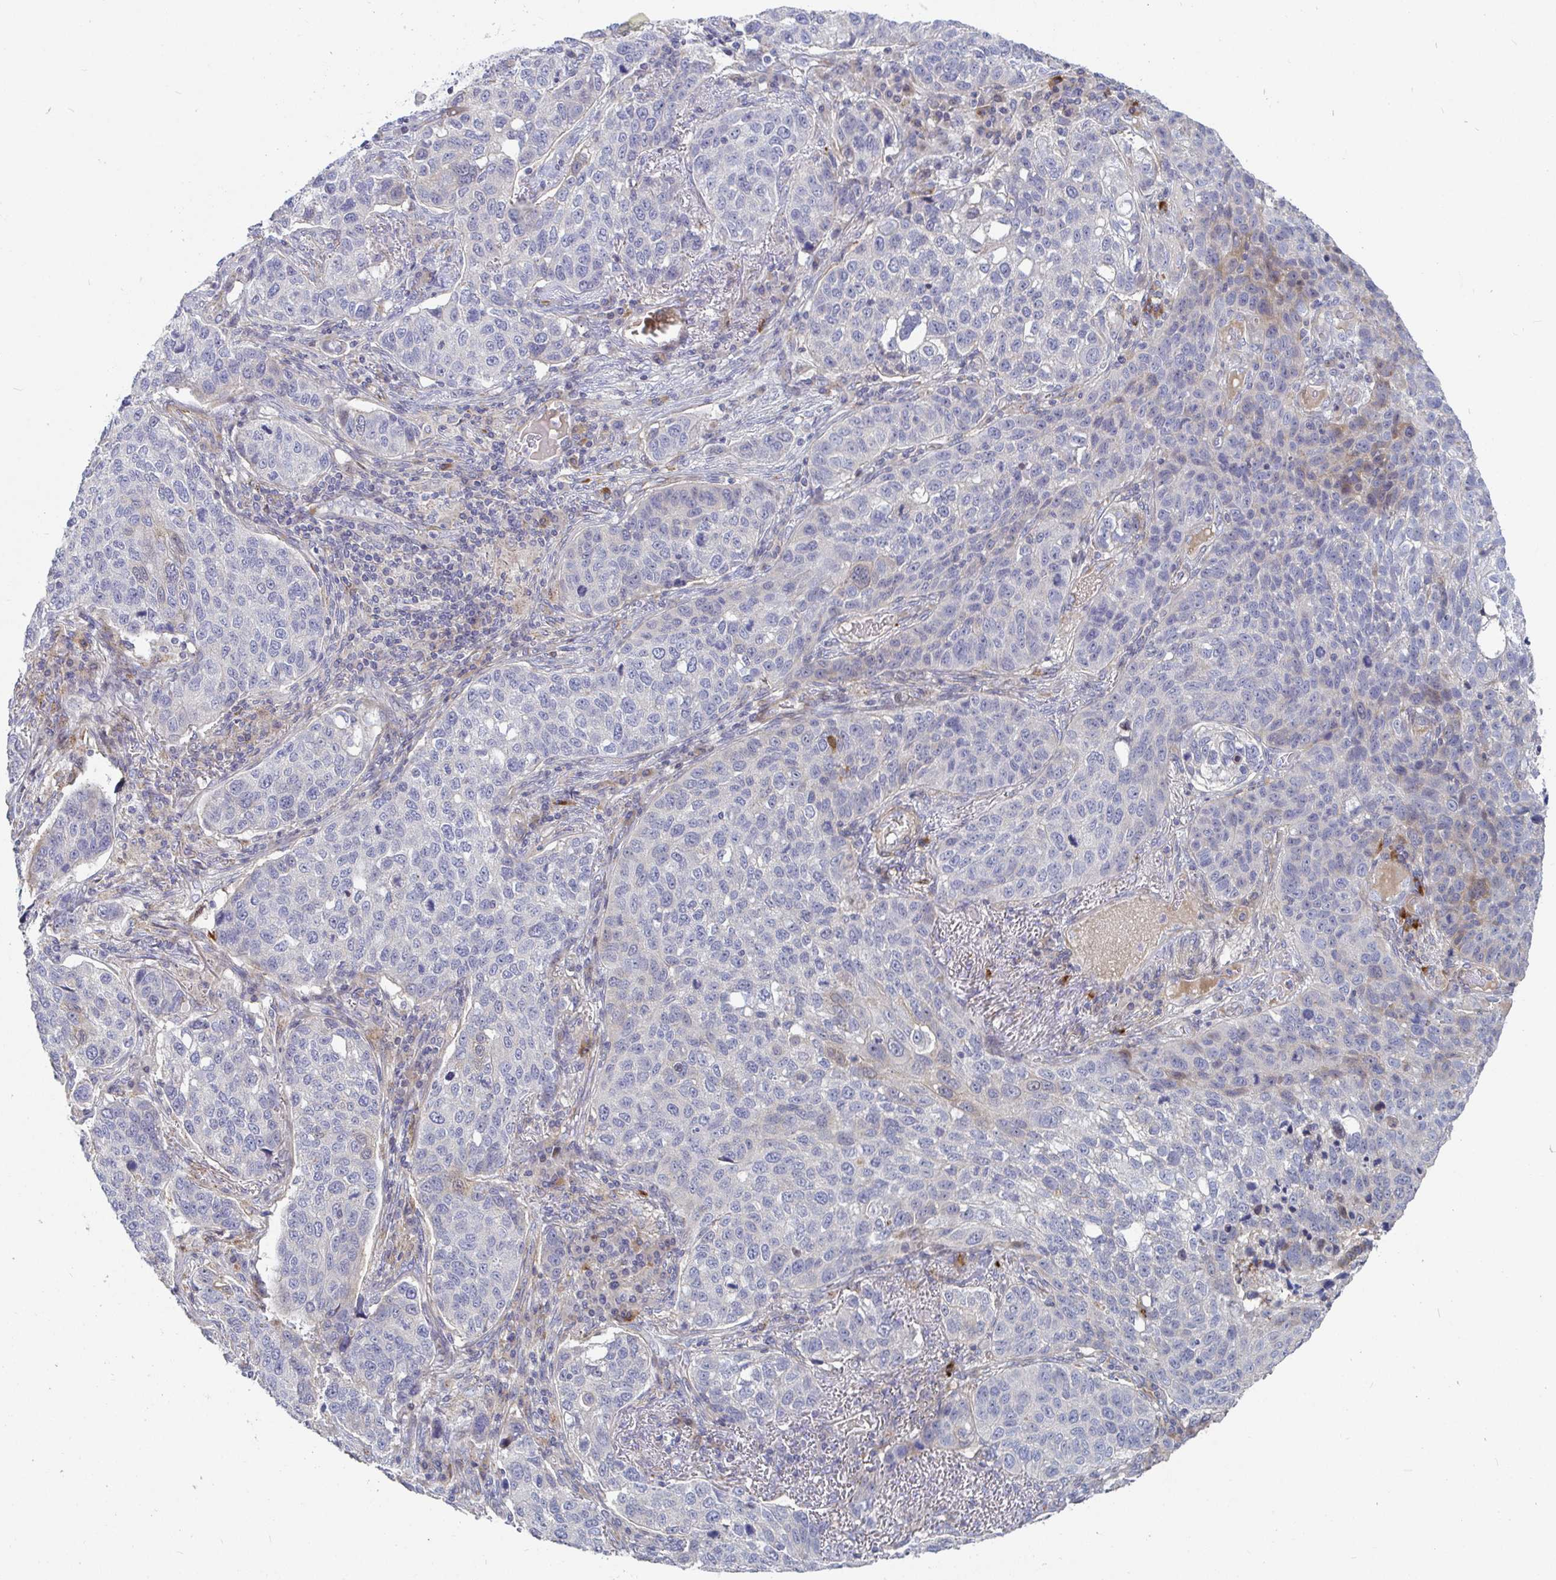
{"staining": {"intensity": "negative", "quantity": "none", "location": "none"}, "tissue": "lung cancer", "cell_type": "Tumor cells", "image_type": "cancer", "snomed": [{"axis": "morphology", "description": "Squamous cell carcinoma, NOS"}, {"axis": "topography", "description": "Lymph node"}, {"axis": "topography", "description": "Lung"}], "caption": "Image shows no protein staining in tumor cells of squamous cell carcinoma (lung) tissue.", "gene": "SSH2", "patient": {"sex": "male", "age": 61}}